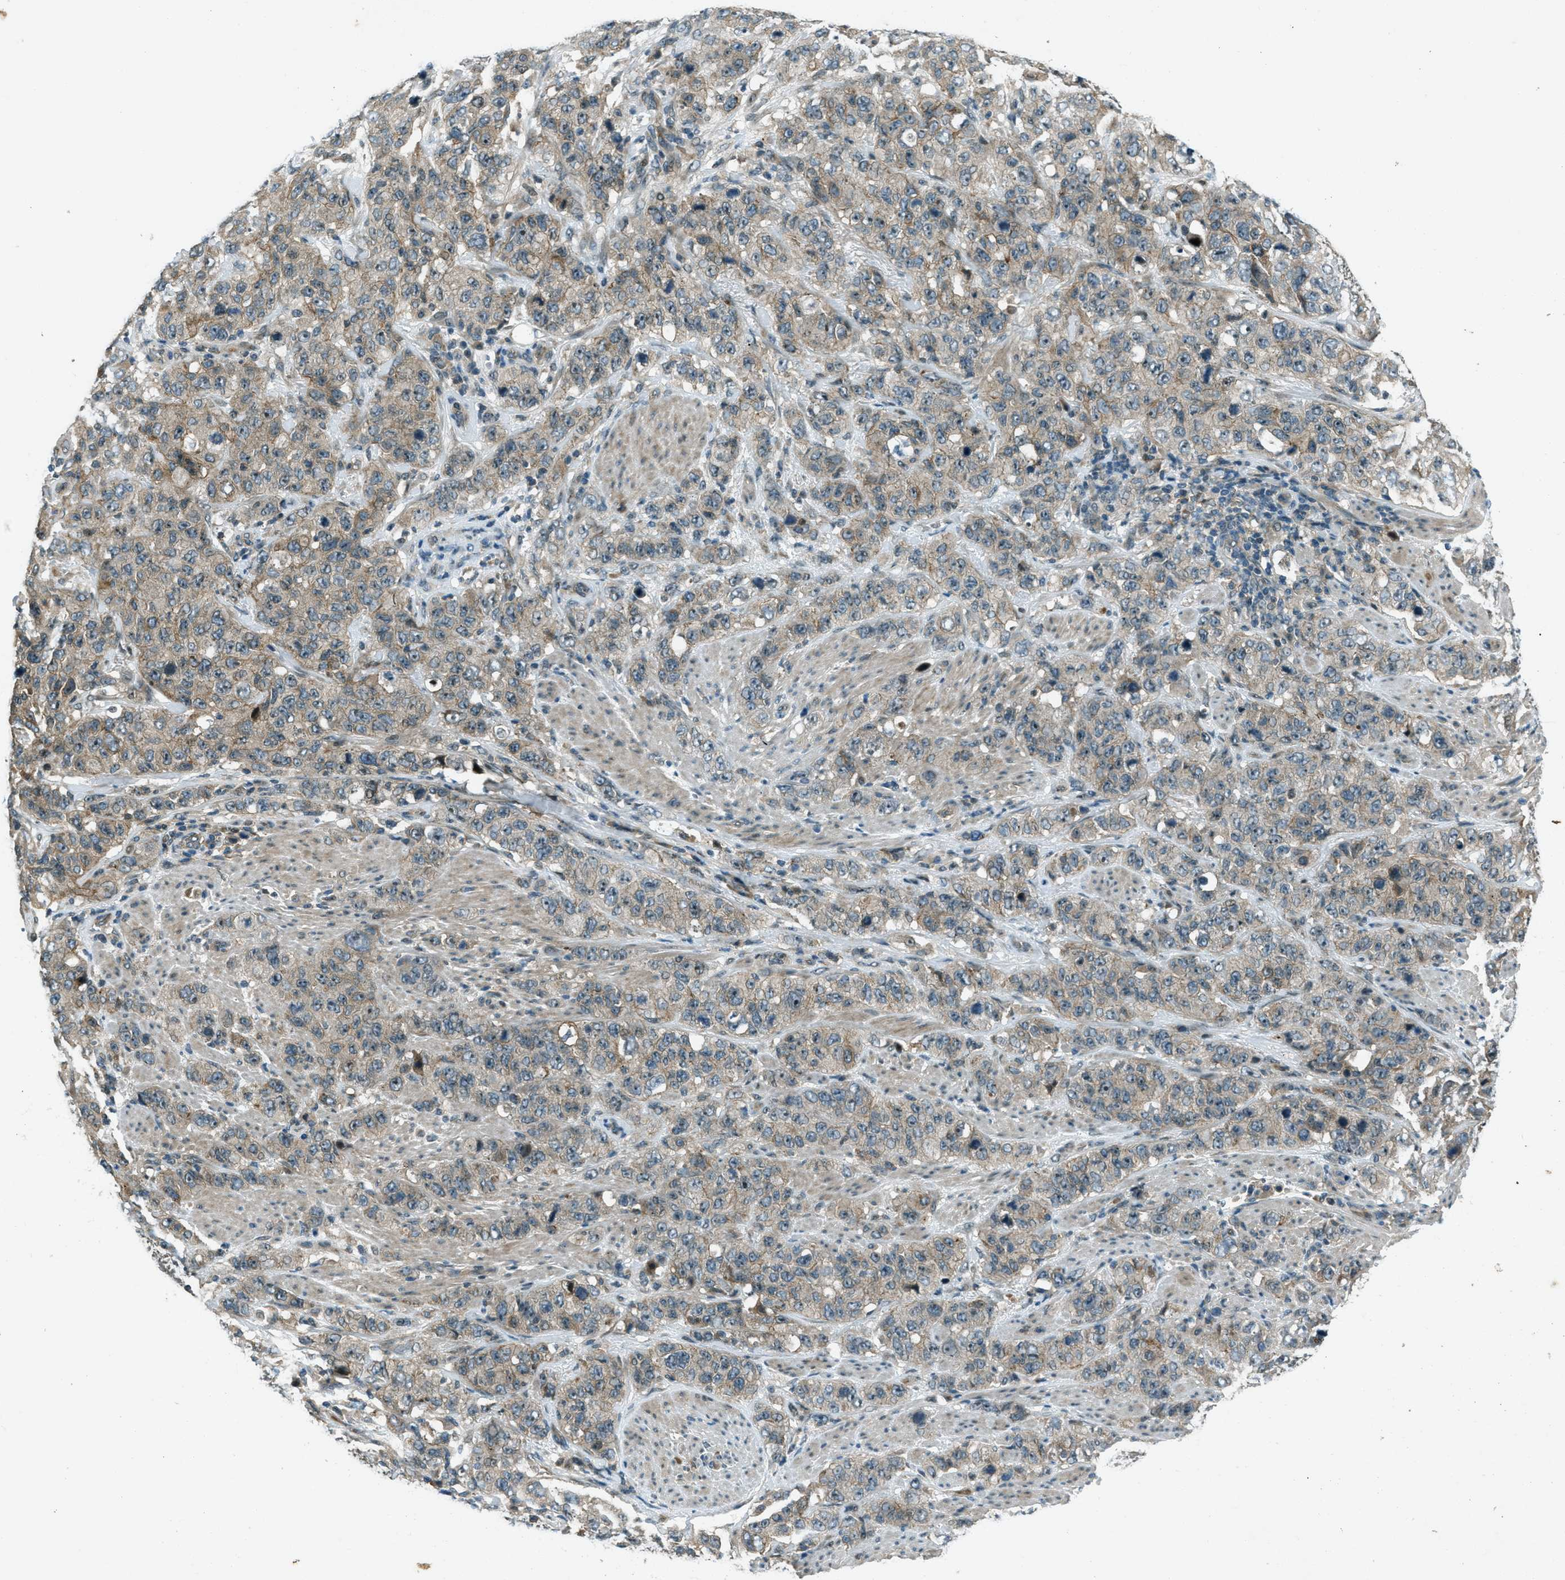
{"staining": {"intensity": "weak", "quantity": "25%-75%", "location": "cytoplasmic/membranous"}, "tissue": "stomach cancer", "cell_type": "Tumor cells", "image_type": "cancer", "snomed": [{"axis": "morphology", "description": "Adenocarcinoma, NOS"}, {"axis": "topography", "description": "Stomach"}], "caption": "This photomicrograph demonstrates stomach cancer stained with immunohistochemistry to label a protein in brown. The cytoplasmic/membranous of tumor cells show weak positivity for the protein. Nuclei are counter-stained blue.", "gene": "STK11", "patient": {"sex": "male", "age": 48}}